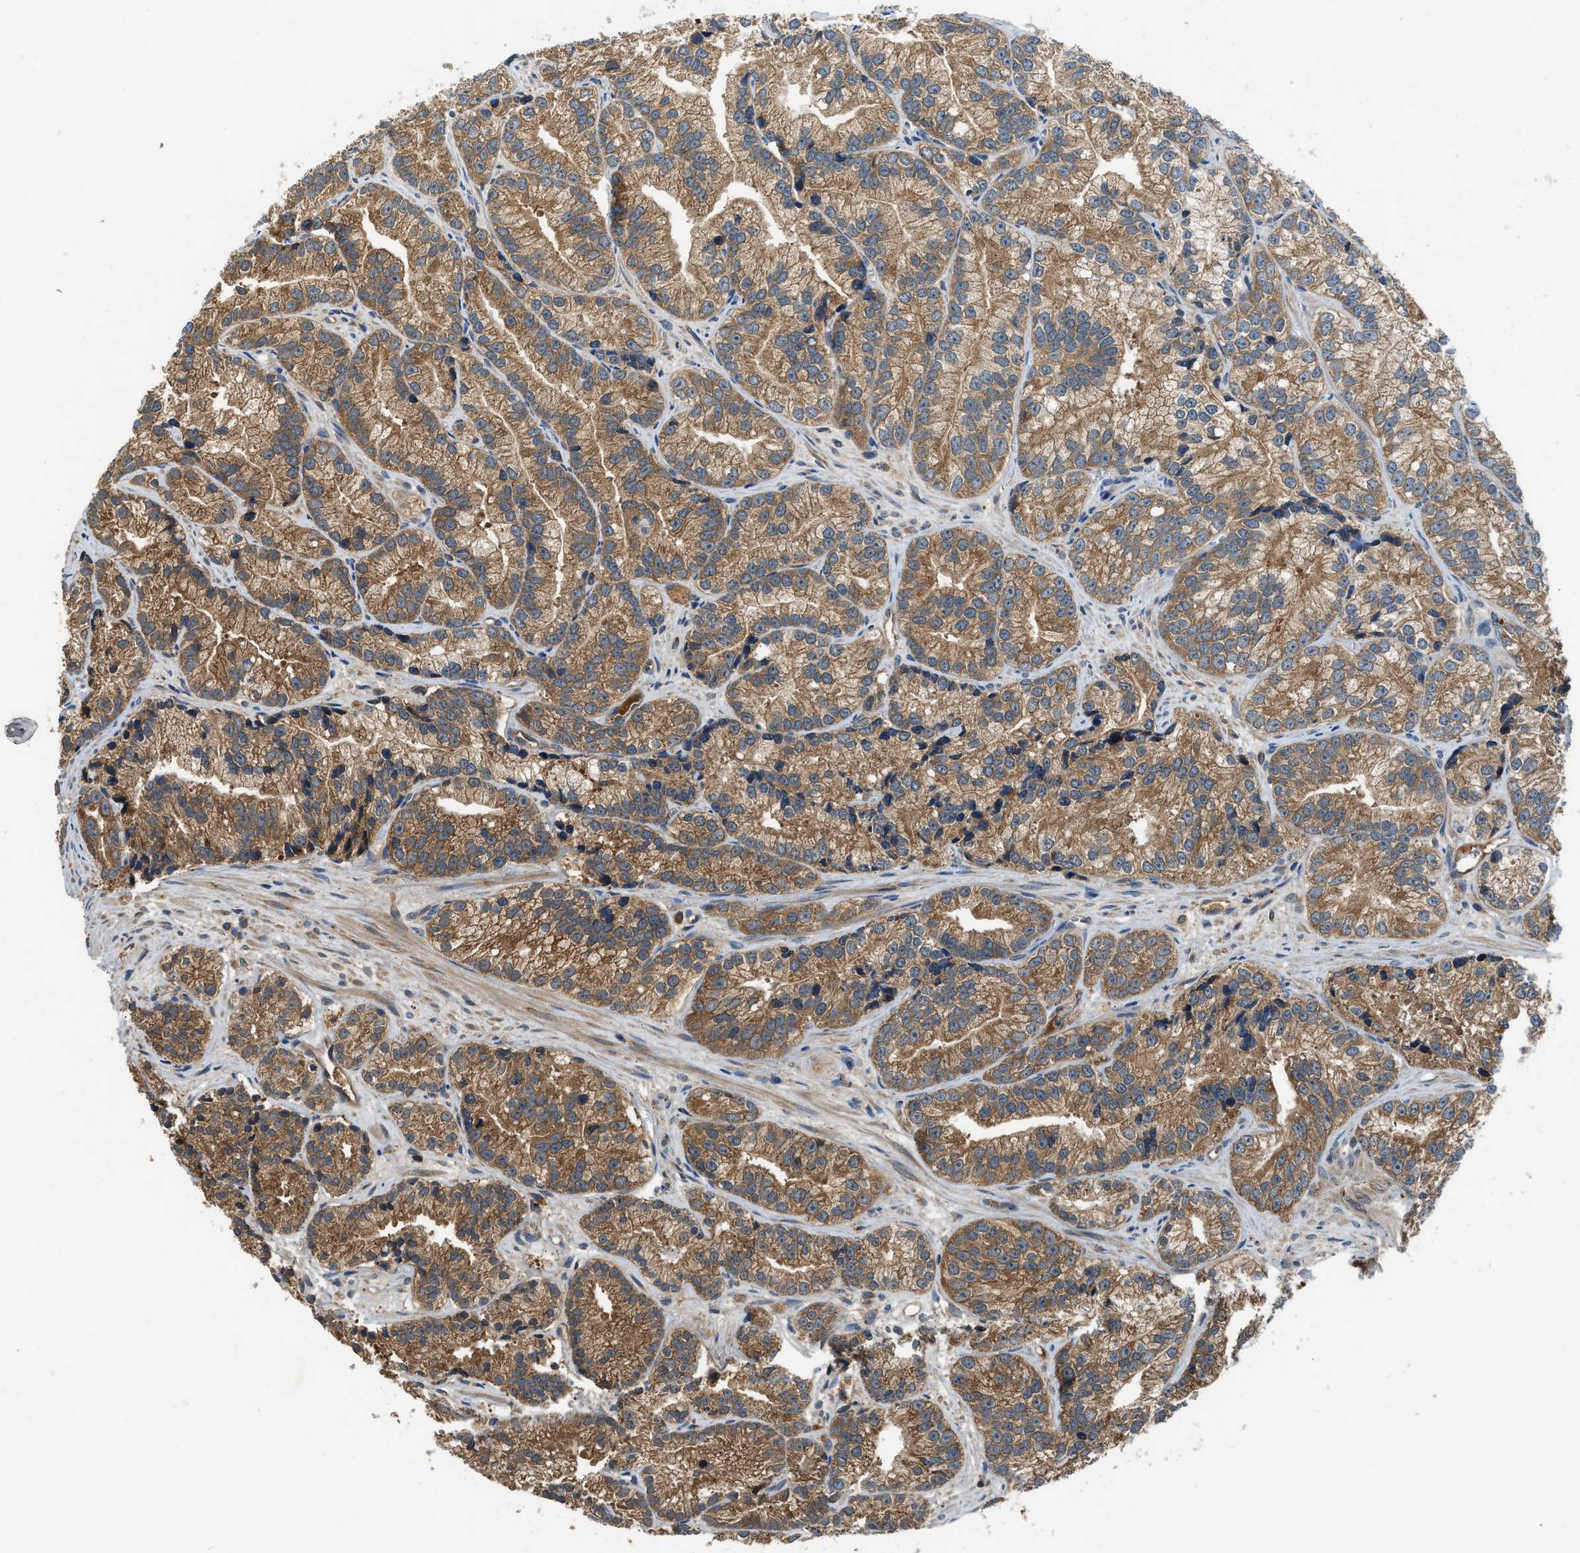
{"staining": {"intensity": "moderate", "quantity": ">75%", "location": "cytoplasmic/membranous"}, "tissue": "prostate cancer", "cell_type": "Tumor cells", "image_type": "cancer", "snomed": [{"axis": "morphology", "description": "Adenocarcinoma, Low grade"}, {"axis": "topography", "description": "Prostate"}], "caption": "A medium amount of moderate cytoplasmic/membranous staining is appreciated in about >75% of tumor cells in prostate cancer tissue. (DAB (3,3'-diaminobenzidine) IHC, brown staining for protein, blue staining for nuclei).", "gene": "PAFAH2", "patient": {"sex": "male", "age": 89}}